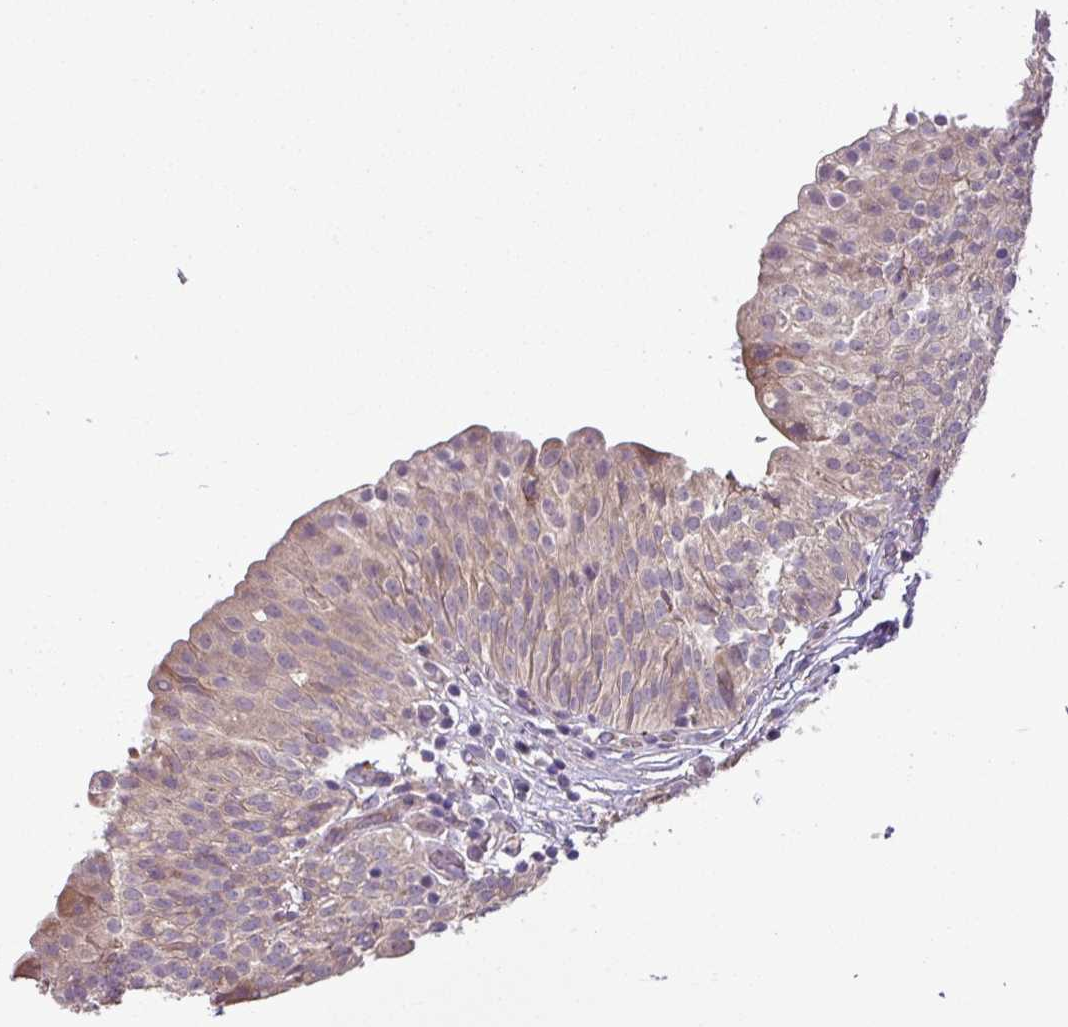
{"staining": {"intensity": "weak", "quantity": "25%-75%", "location": "cytoplasmic/membranous"}, "tissue": "urinary bladder", "cell_type": "Urothelial cells", "image_type": "normal", "snomed": [{"axis": "morphology", "description": "Normal tissue, NOS"}, {"axis": "topography", "description": "Urinary bladder"}], "caption": "Normal urinary bladder exhibits weak cytoplasmic/membranous expression in approximately 25%-75% of urothelial cells (brown staining indicates protein expression, while blue staining denotes nuclei)..", "gene": "MOCS3", "patient": {"sex": "male", "age": 55}}